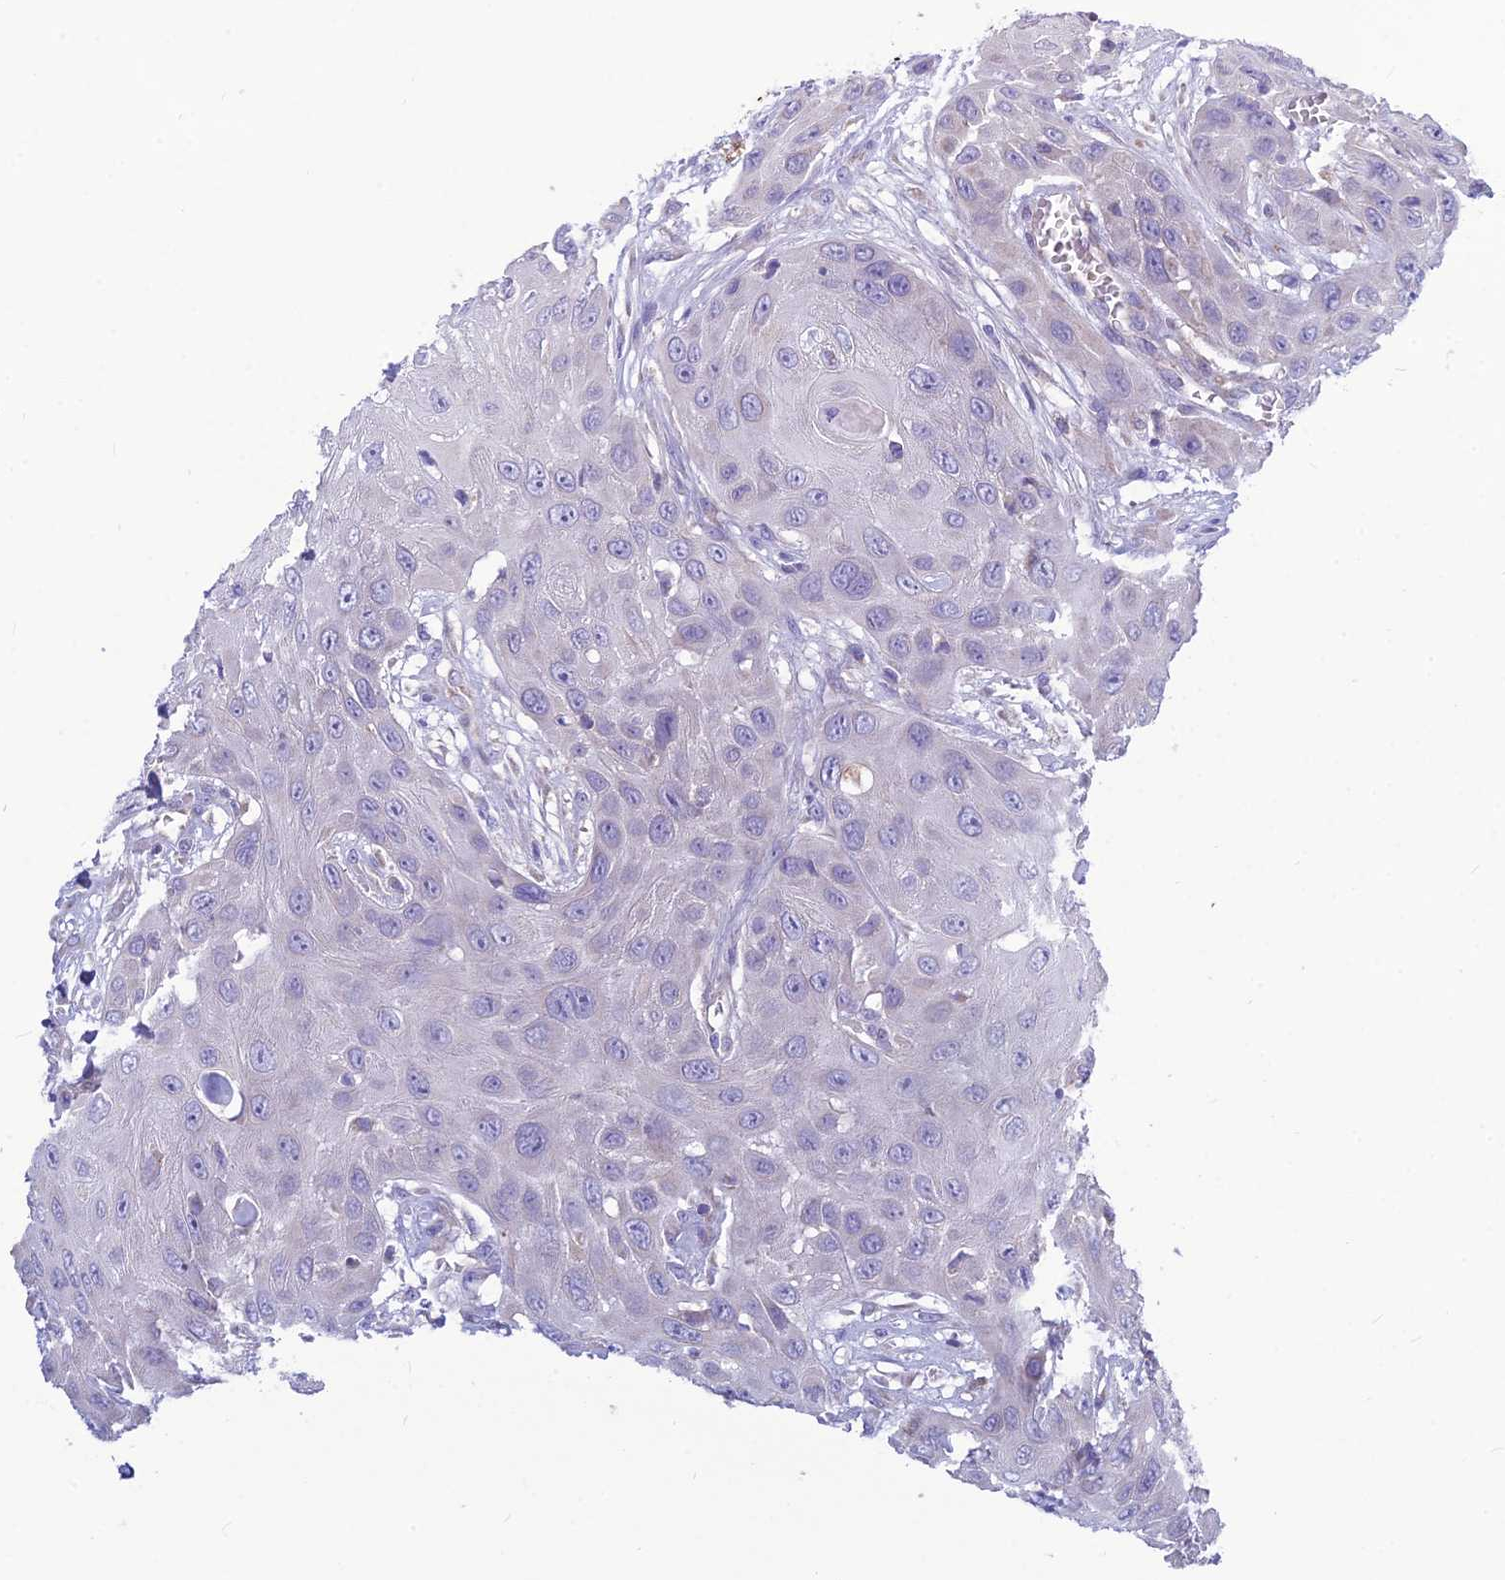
{"staining": {"intensity": "negative", "quantity": "none", "location": "none"}, "tissue": "head and neck cancer", "cell_type": "Tumor cells", "image_type": "cancer", "snomed": [{"axis": "morphology", "description": "Squamous cell carcinoma, NOS"}, {"axis": "topography", "description": "Head-Neck"}], "caption": "Immunohistochemistry histopathology image of neoplastic tissue: human head and neck cancer (squamous cell carcinoma) stained with DAB (3,3'-diaminobenzidine) displays no significant protein staining in tumor cells. (DAB (3,3'-diaminobenzidine) immunohistochemistry with hematoxylin counter stain).", "gene": "BHMT2", "patient": {"sex": "male", "age": 81}}